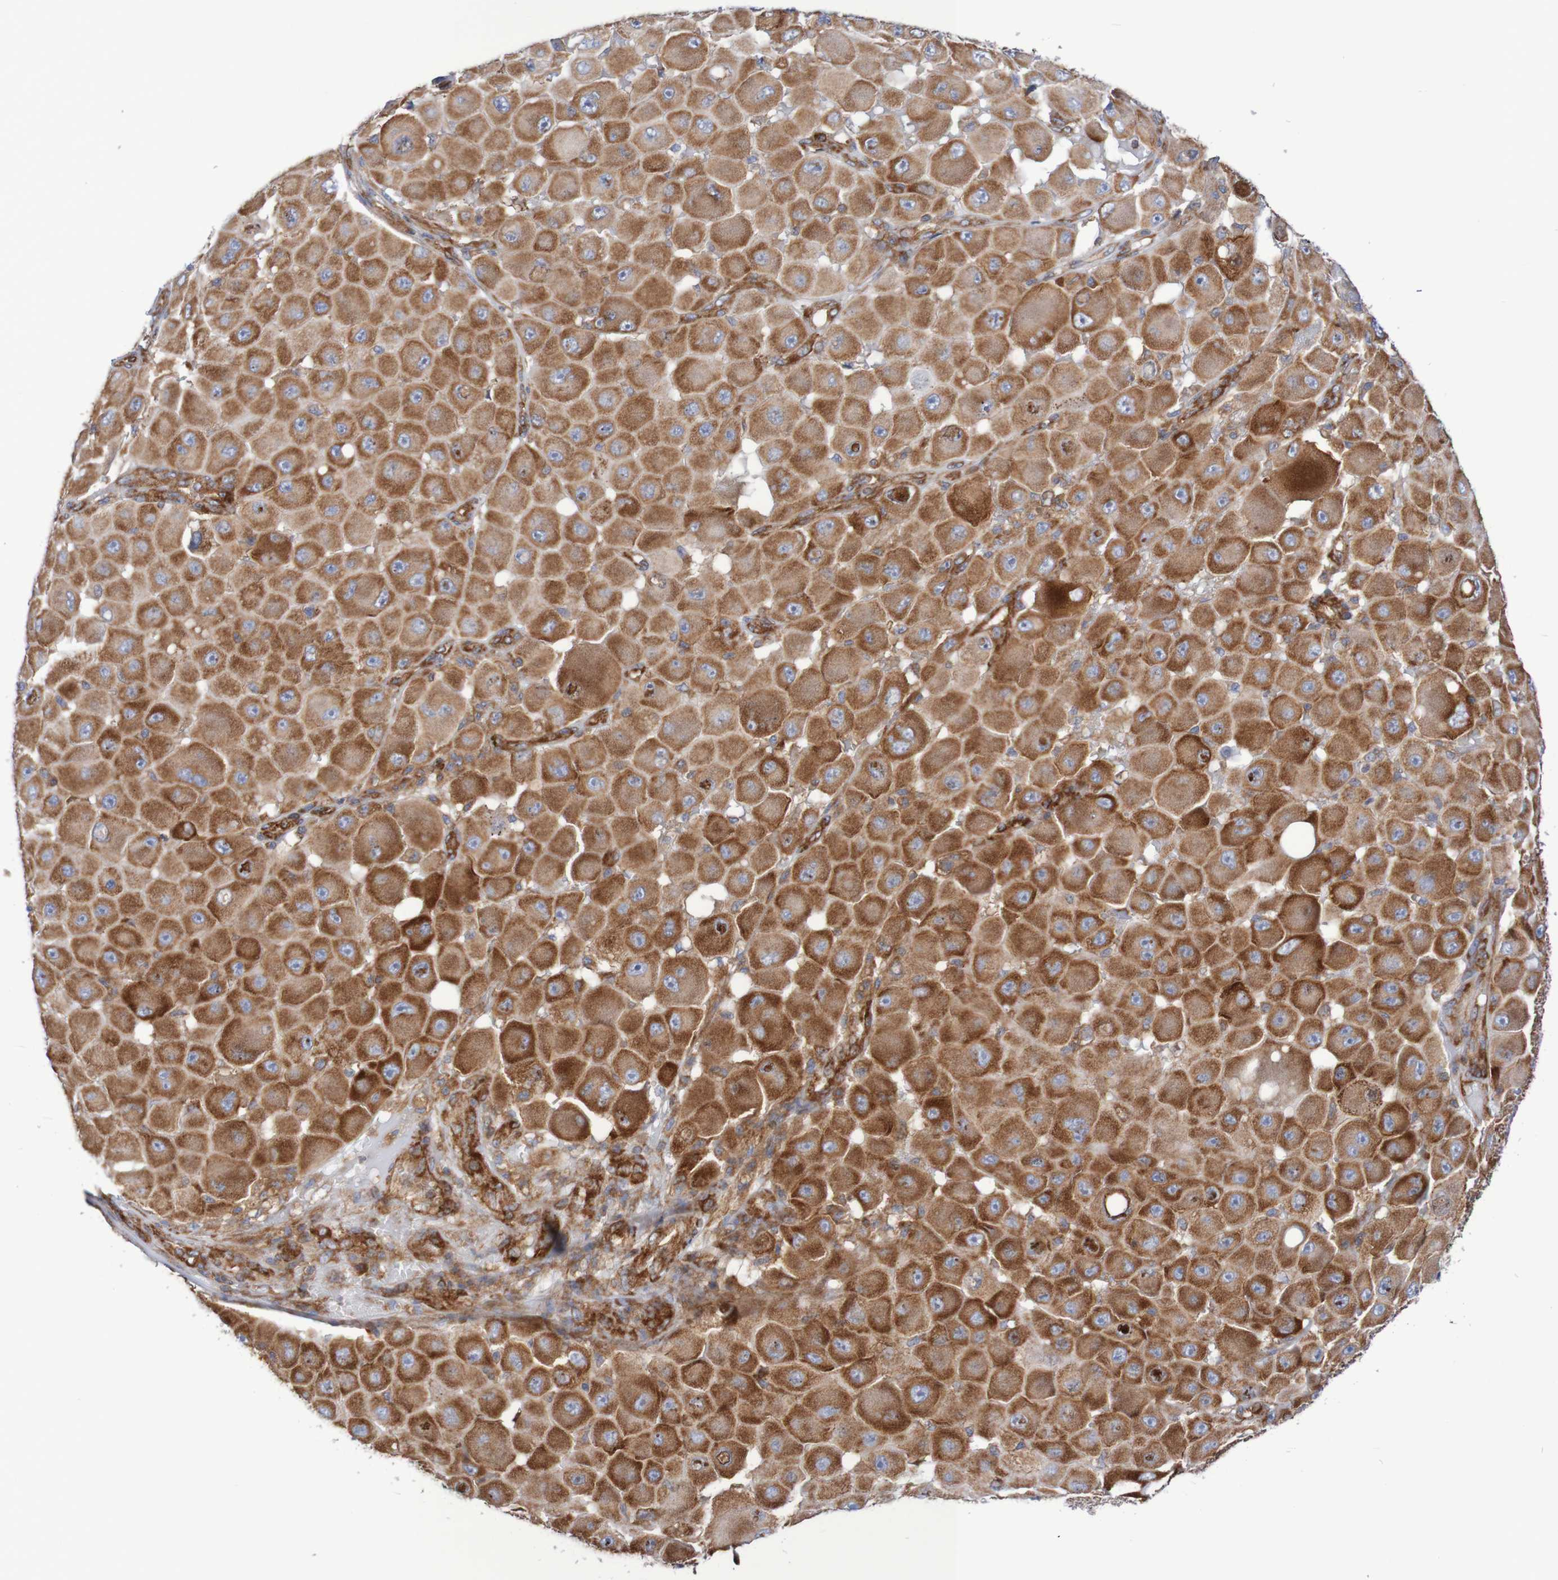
{"staining": {"intensity": "strong", "quantity": ">75%", "location": "cytoplasmic/membranous"}, "tissue": "melanoma", "cell_type": "Tumor cells", "image_type": "cancer", "snomed": [{"axis": "morphology", "description": "Malignant melanoma, NOS"}, {"axis": "topography", "description": "Skin"}], "caption": "Tumor cells exhibit high levels of strong cytoplasmic/membranous expression in about >75% of cells in melanoma.", "gene": "FXR2", "patient": {"sex": "female", "age": 81}}